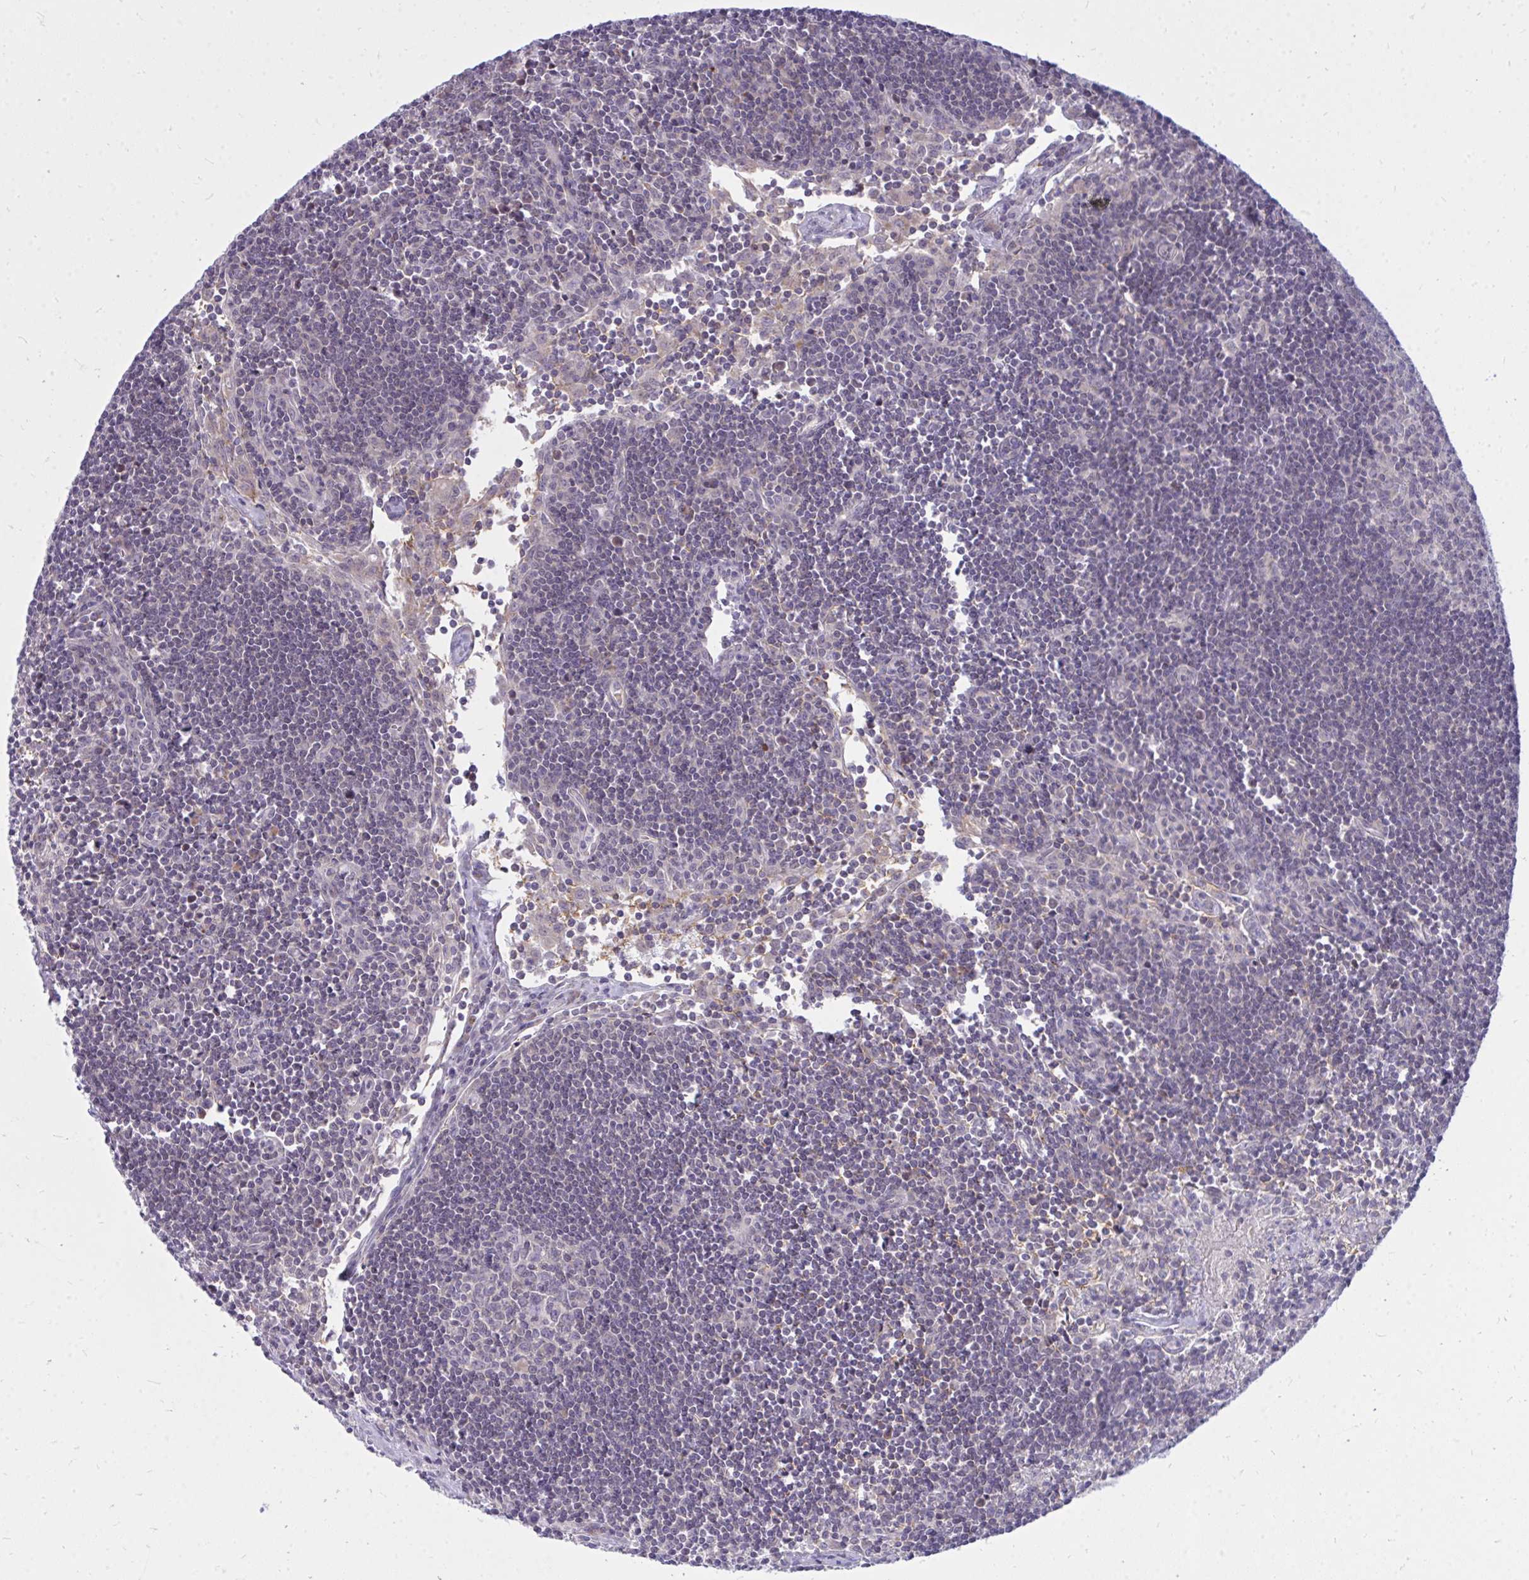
{"staining": {"intensity": "negative", "quantity": "none", "location": "none"}, "tissue": "lymph node", "cell_type": "Germinal center cells", "image_type": "normal", "snomed": [{"axis": "morphology", "description": "Normal tissue, NOS"}, {"axis": "topography", "description": "Lymph node"}], "caption": "Immunohistochemical staining of benign human lymph node exhibits no significant expression in germinal center cells.", "gene": "ZSCAN25", "patient": {"sex": "female", "age": 29}}